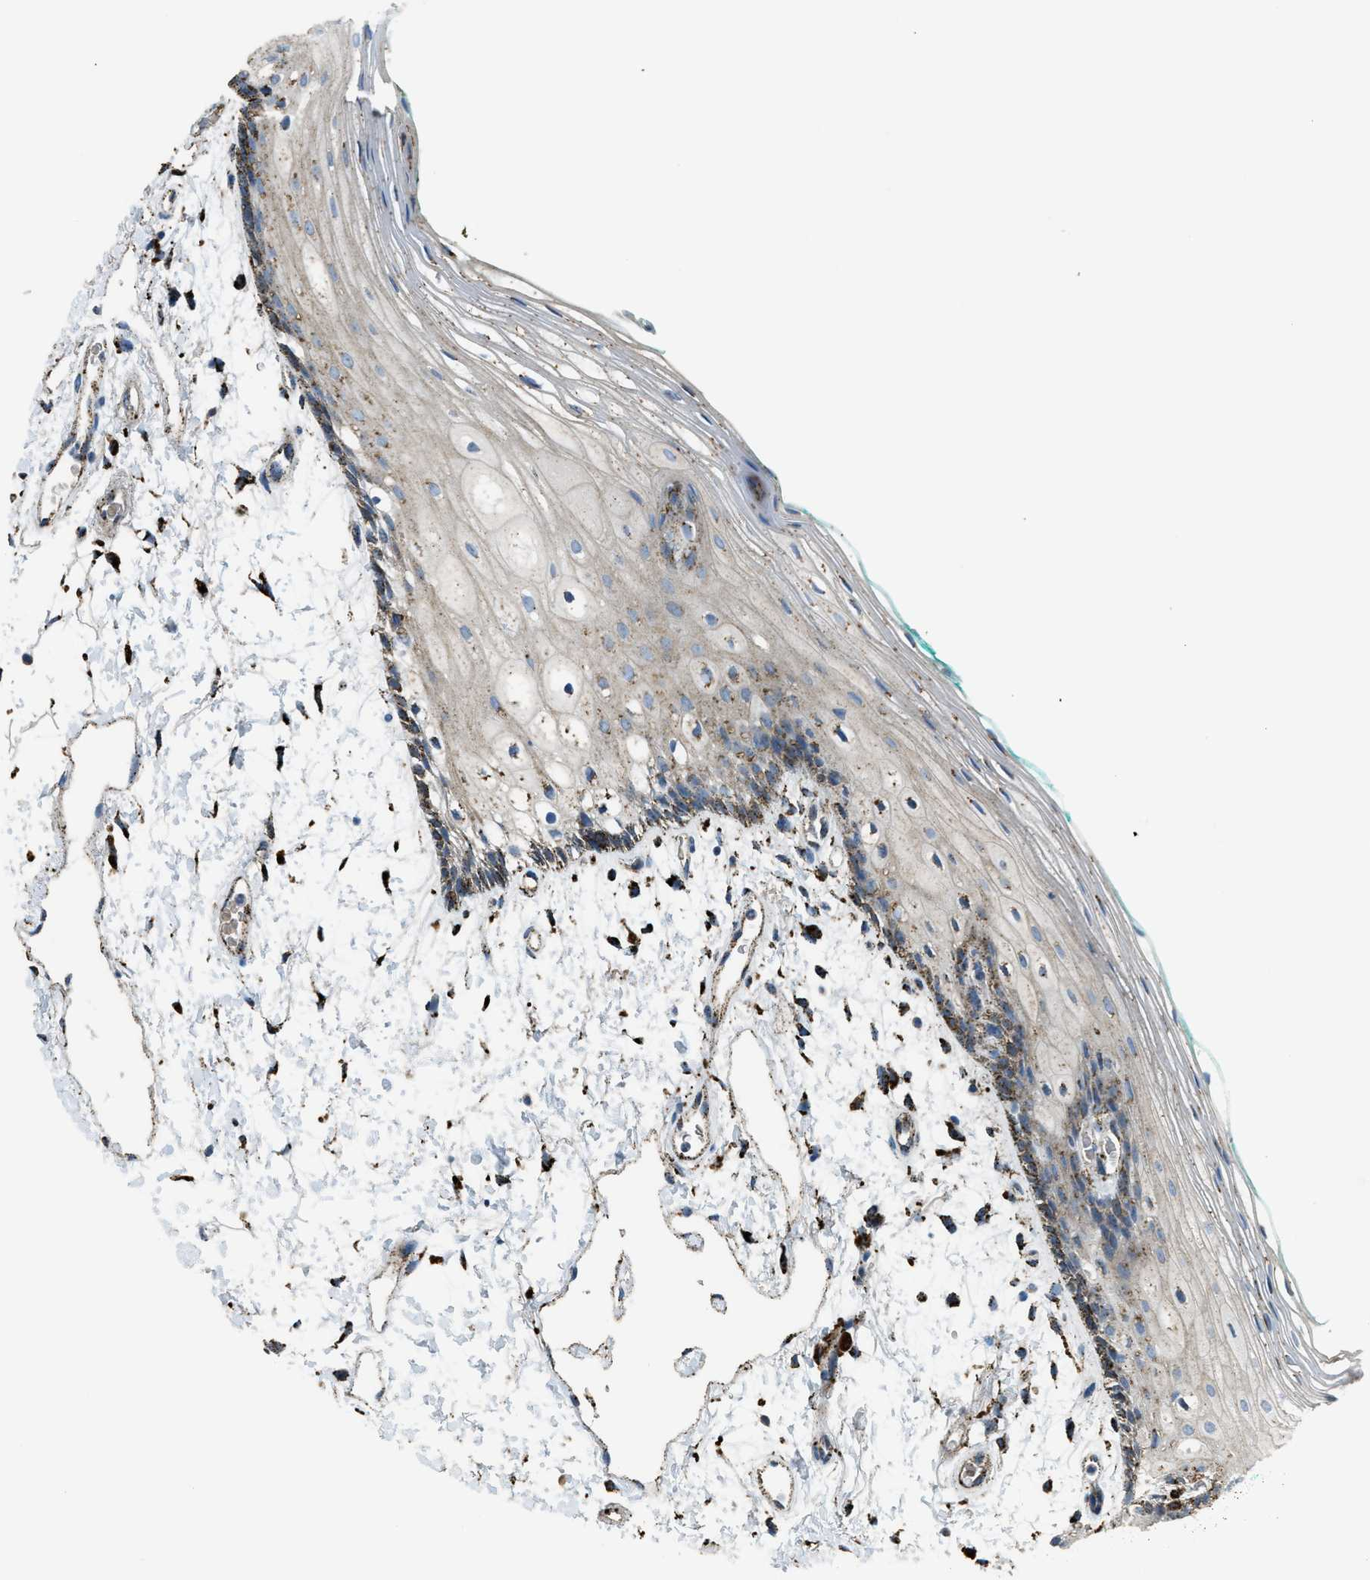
{"staining": {"intensity": "moderate", "quantity": "25%-75%", "location": "cytoplasmic/membranous"}, "tissue": "oral mucosa", "cell_type": "Squamous epithelial cells", "image_type": "normal", "snomed": [{"axis": "morphology", "description": "Normal tissue, NOS"}, {"axis": "topography", "description": "Skeletal muscle"}, {"axis": "topography", "description": "Oral tissue"}, {"axis": "topography", "description": "Peripheral nerve tissue"}], "caption": "This image reveals immunohistochemistry (IHC) staining of normal oral mucosa, with medium moderate cytoplasmic/membranous staining in approximately 25%-75% of squamous epithelial cells.", "gene": "SCARB2", "patient": {"sex": "female", "age": 84}}